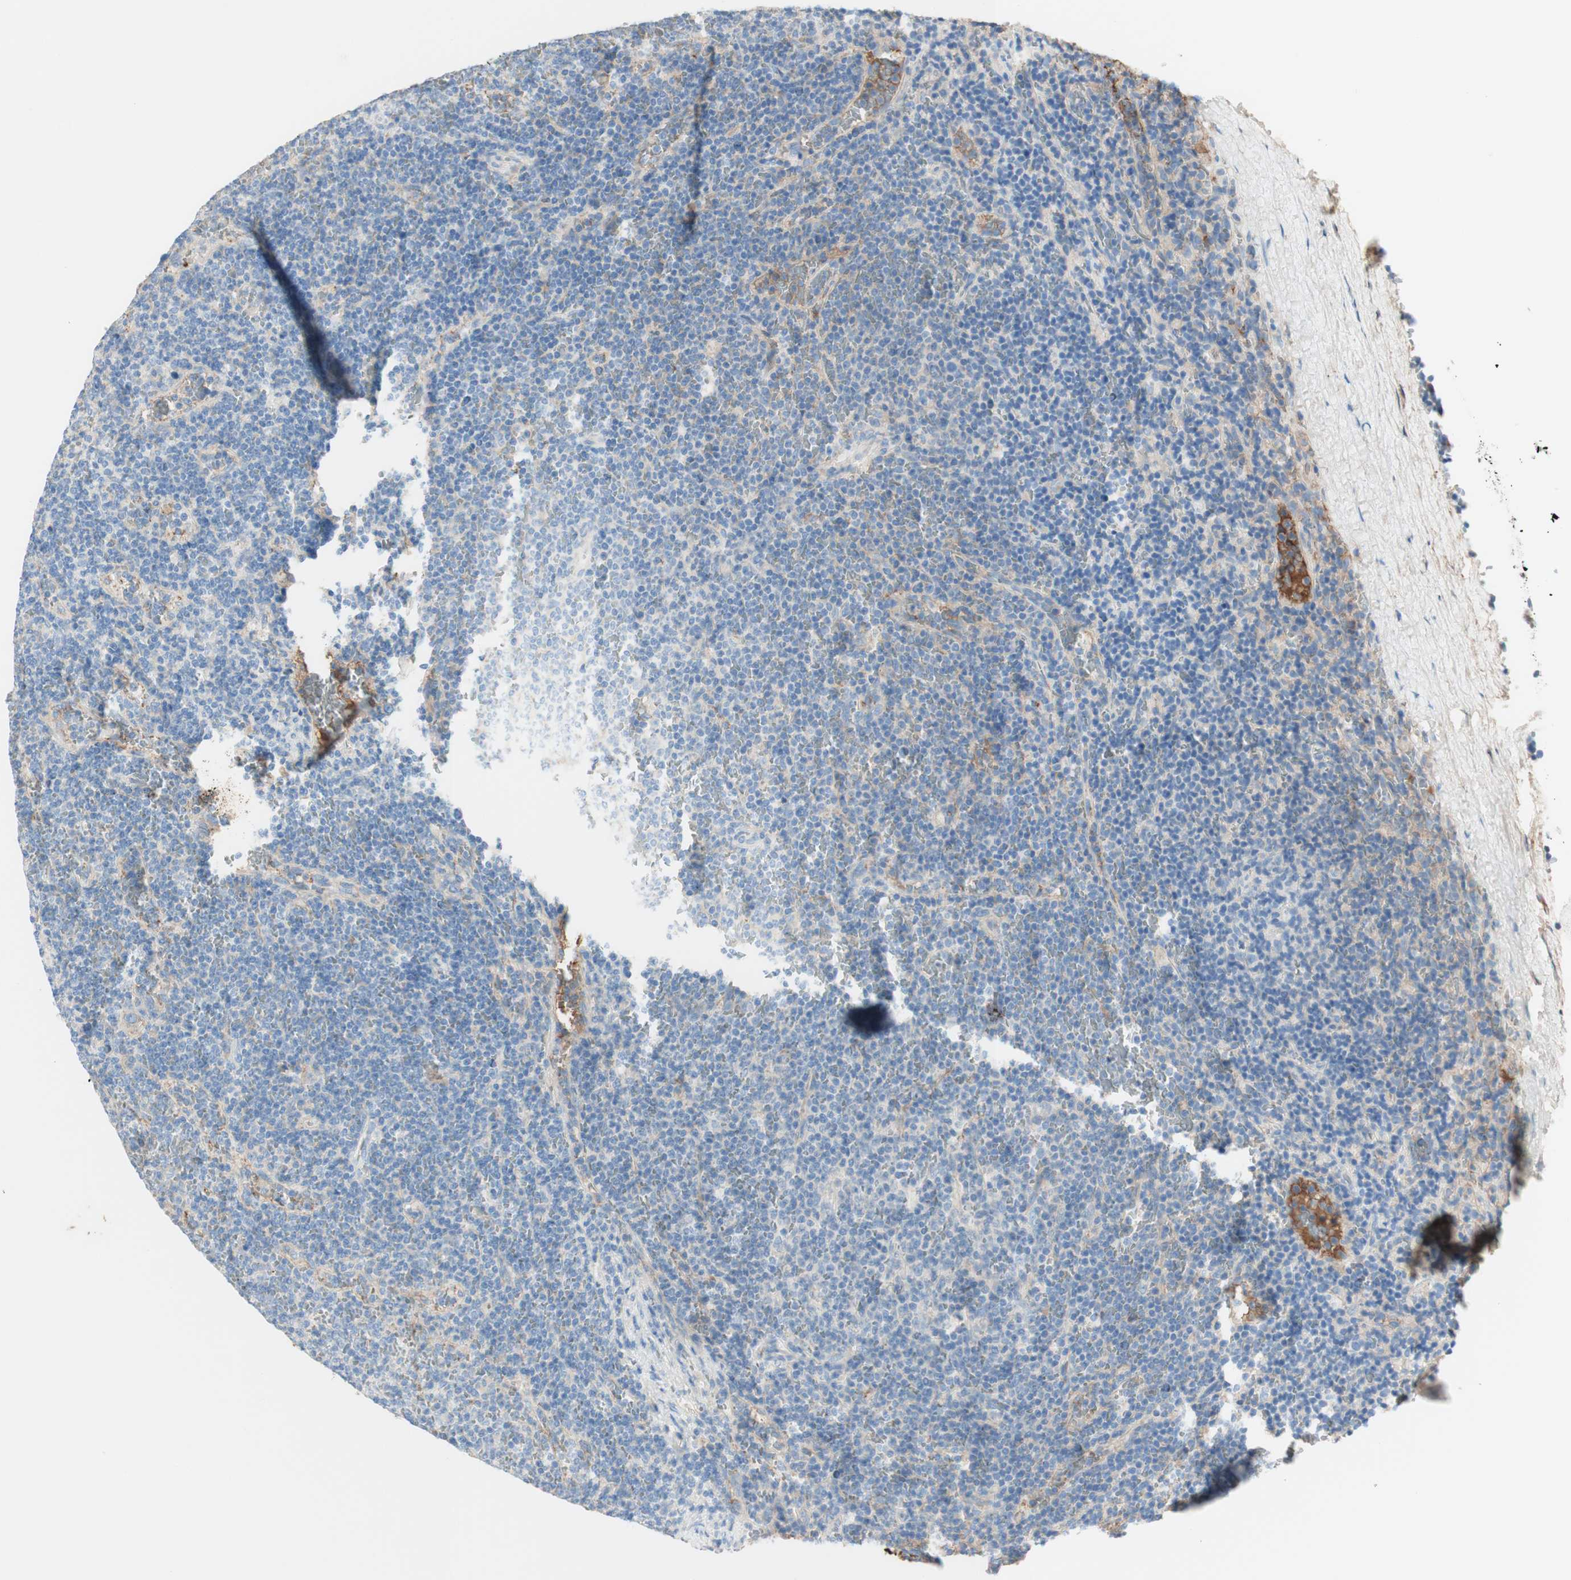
{"staining": {"intensity": "negative", "quantity": "none", "location": "none"}, "tissue": "lymphoma", "cell_type": "Tumor cells", "image_type": "cancer", "snomed": [{"axis": "morphology", "description": "Malignant lymphoma, non-Hodgkin's type, Low grade"}, {"axis": "topography", "description": "Spleen"}], "caption": "Malignant lymphoma, non-Hodgkin's type (low-grade) was stained to show a protein in brown. There is no significant staining in tumor cells.", "gene": "KNG1", "patient": {"sex": "female", "age": 50}}